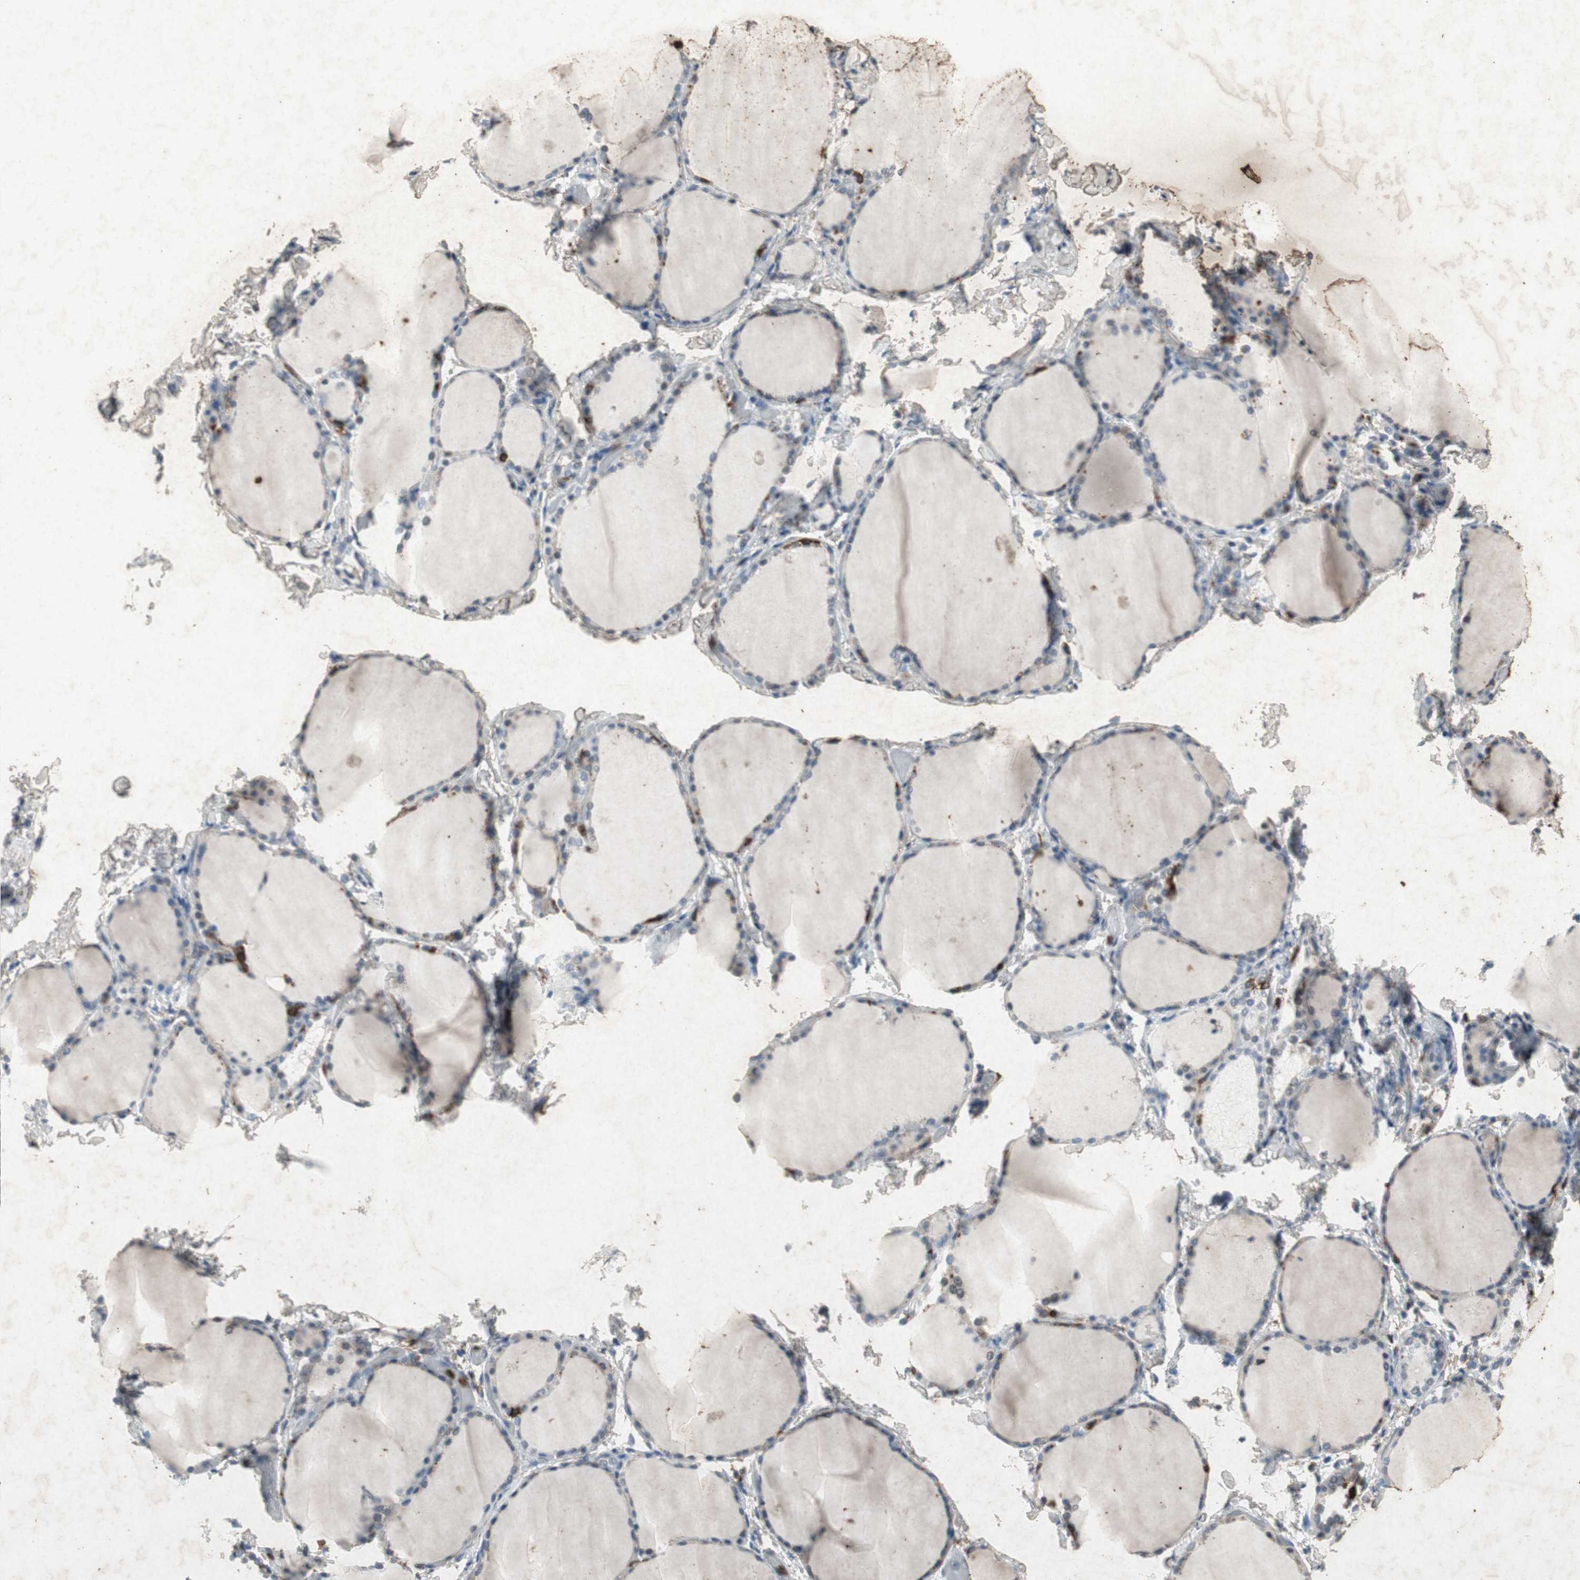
{"staining": {"intensity": "negative", "quantity": "none", "location": "none"}, "tissue": "thyroid gland", "cell_type": "Glandular cells", "image_type": "normal", "snomed": [{"axis": "morphology", "description": "Normal tissue, NOS"}, {"axis": "morphology", "description": "Papillary adenocarcinoma, NOS"}, {"axis": "topography", "description": "Thyroid gland"}], "caption": "Protein analysis of benign thyroid gland demonstrates no significant staining in glandular cells.", "gene": "TYROBP", "patient": {"sex": "female", "age": 30}}